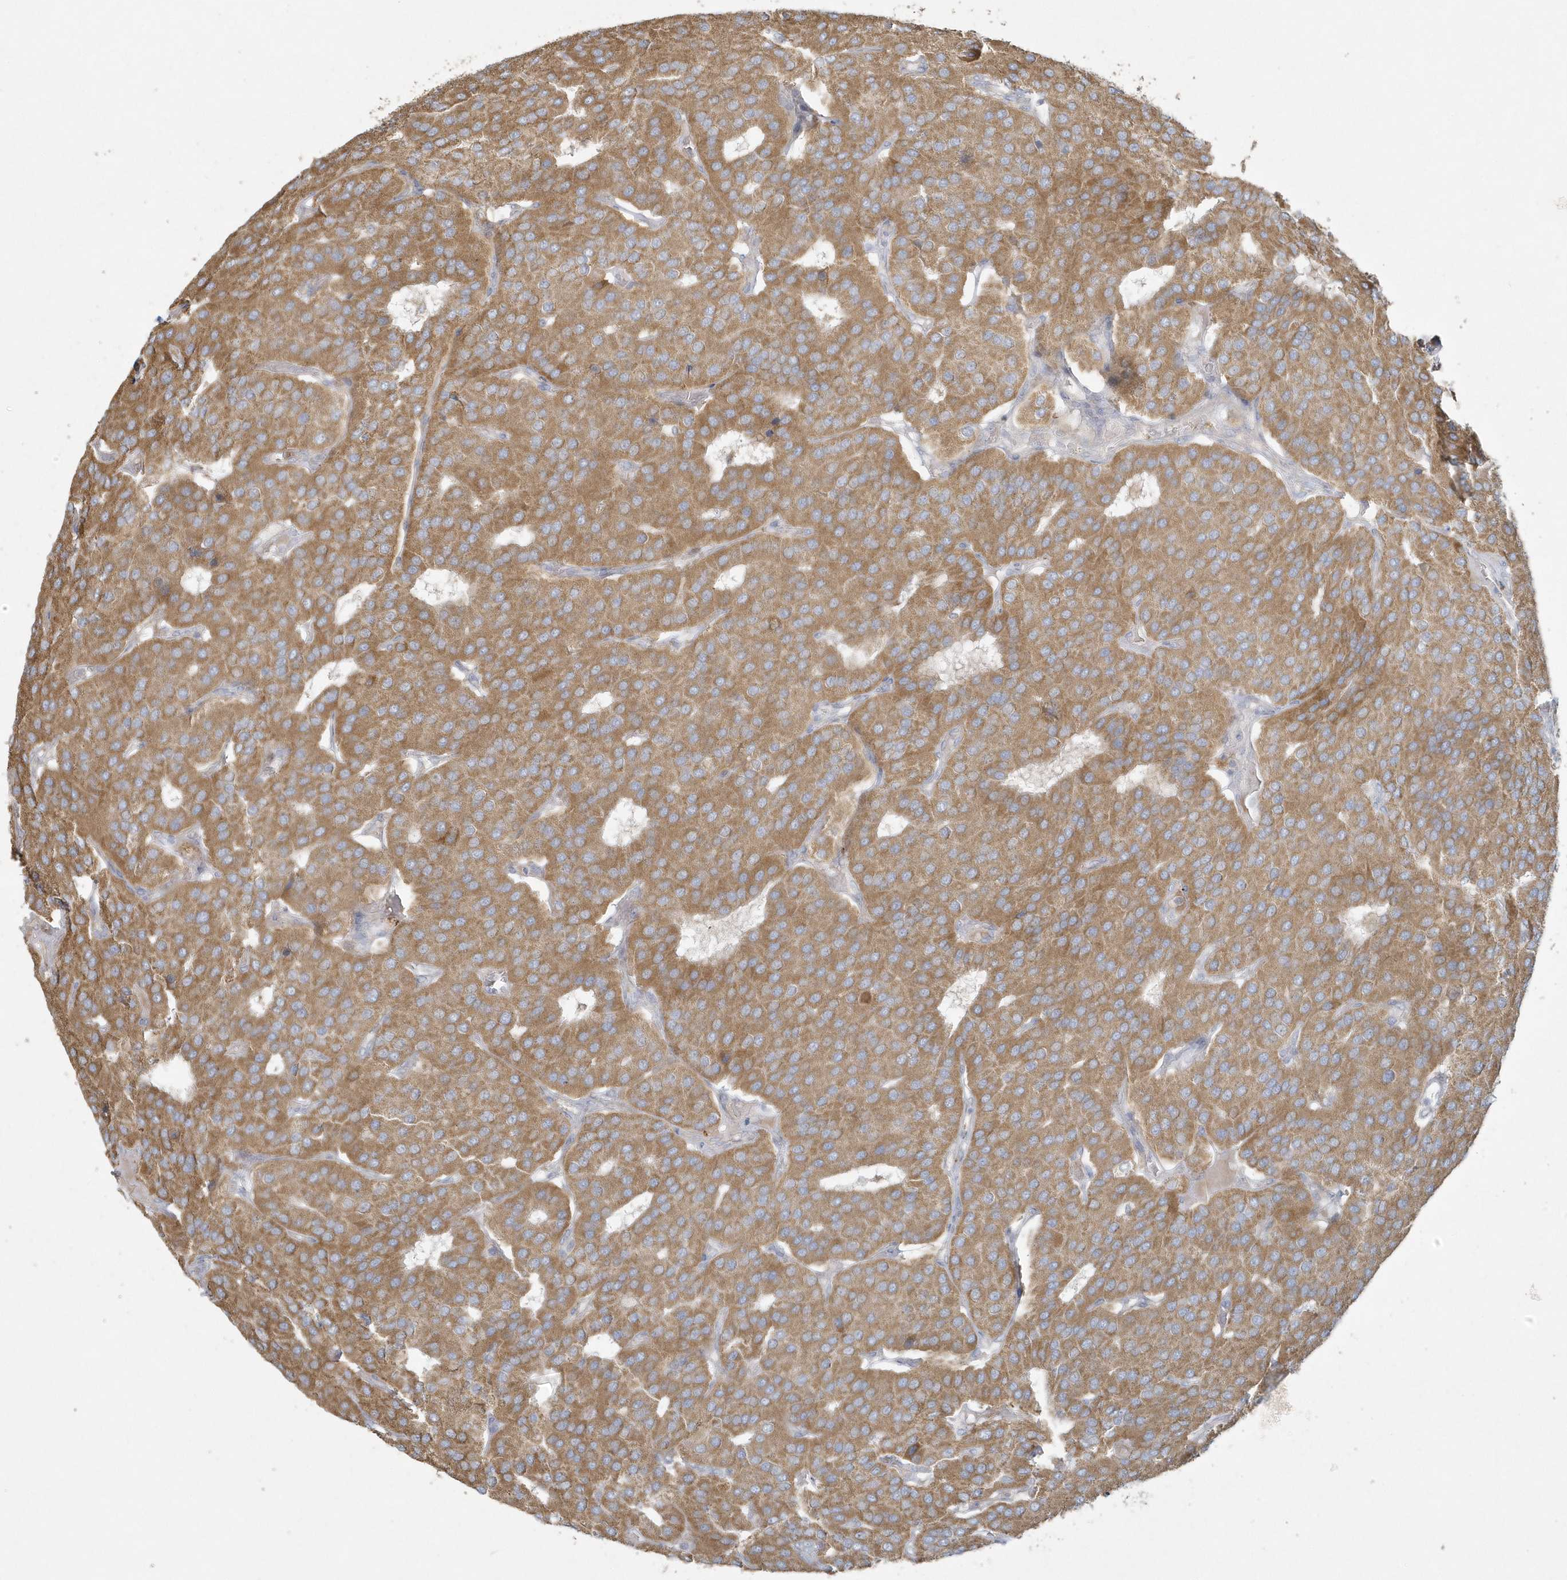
{"staining": {"intensity": "moderate", "quantity": ">75%", "location": "cytoplasmic/membranous"}, "tissue": "parathyroid gland", "cell_type": "Glandular cells", "image_type": "normal", "snomed": [{"axis": "morphology", "description": "Normal tissue, NOS"}, {"axis": "morphology", "description": "Adenoma, NOS"}, {"axis": "topography", "description": "Parathyroid gland"}], "caption": "Immunohistochemistry (IHC) staining of normal parathyroid gland, which demonstrates medium levels of moderate cytoplasmic/membranous expression in approximately >75% of glandular cells indicating moderate cytoplasmic/membranous protein positivity. The staining was performed using DAB (3,3'-diaminobenzidine) (brown) for protein detection and nuclei were counterstained in hematoxylin (blue).", "gene": "BLTP3A", "patient": {"sex": "female", "age": 86}}